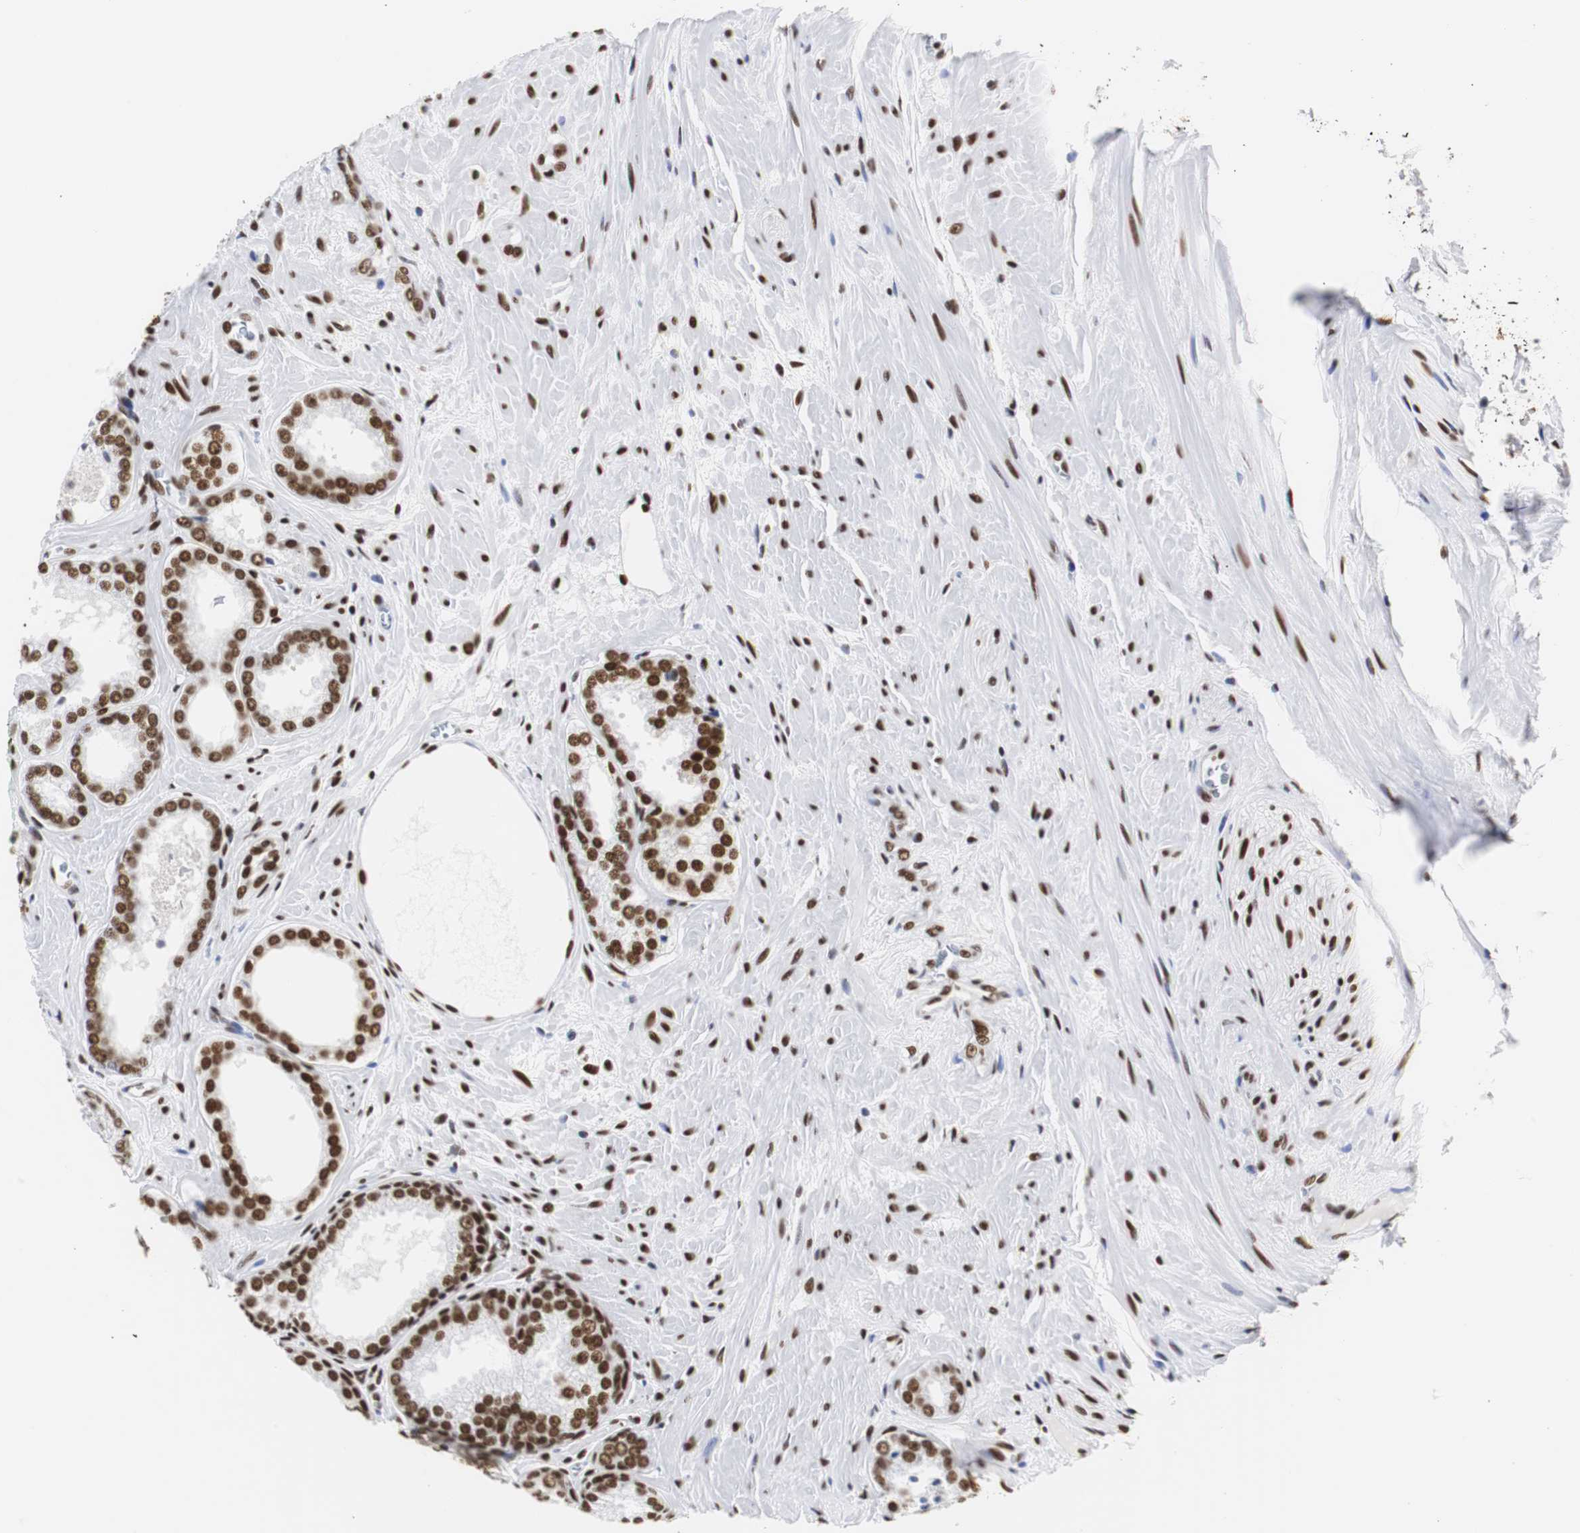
{"staining": {"intensity": "strong", "quantity": ">75%", "location": "nuclear"}, "tissue": "prostate cancer", "cell_type": "Tumor cells", "image_type": "cancer", "snomed": [{"axis": "morphology", "description": "Adenocarcinoma, Low grade"}, {"axis": "topography", "description": "Prostate"}], "caption": "A brown stain shows strong nuclear staining of a protein in prostate low-grade adenocarcinoma tumor cells.", "gene": "HNRNPH2", "patient": {"sex": "male", "age": 60}}